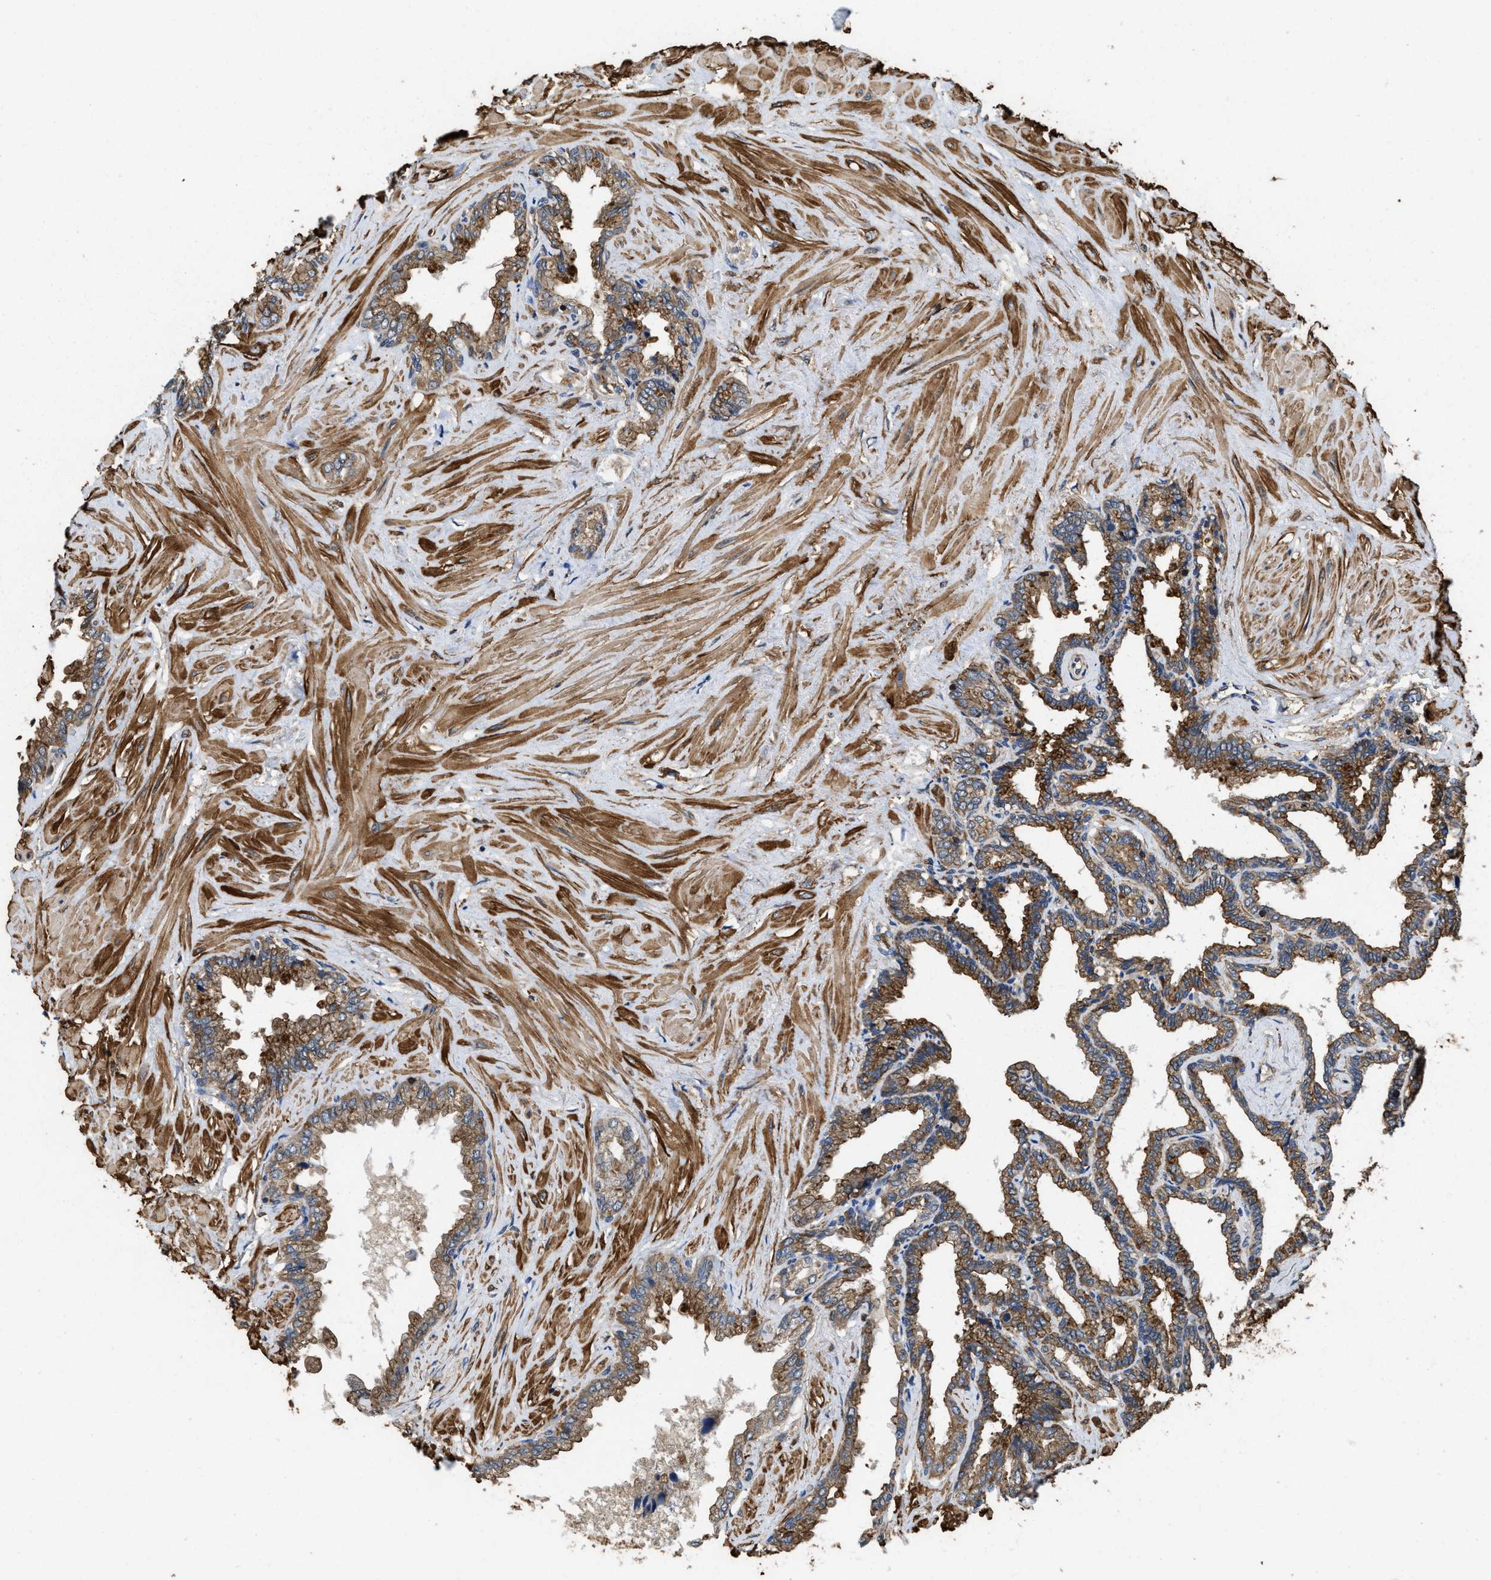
{"staining": {"intensity": "moderate", "quantity": ">75%", "location": "cytoplasmic/membranous"}, "tissue": "seminal vesicle", "cell_type": "Glandular cells", "image_type": "normal", "snomed": [{"axis": "morphology", "description": "Normal tissue, NOS"}, {"axis": "topography", "description": "Seminal veicle"}], "caption": "DAB (3,3'-diaminobenzidine) immunohistochemical staining of normal seminal vesicle shows moderate cytoplasmic/membranous protein staining in about >75% of glandular cells. (Brightfield microscopy of DAB IHC at high magnification).", "gene": "LINGO2", "patient": {"sex": "male", "age": 46}}